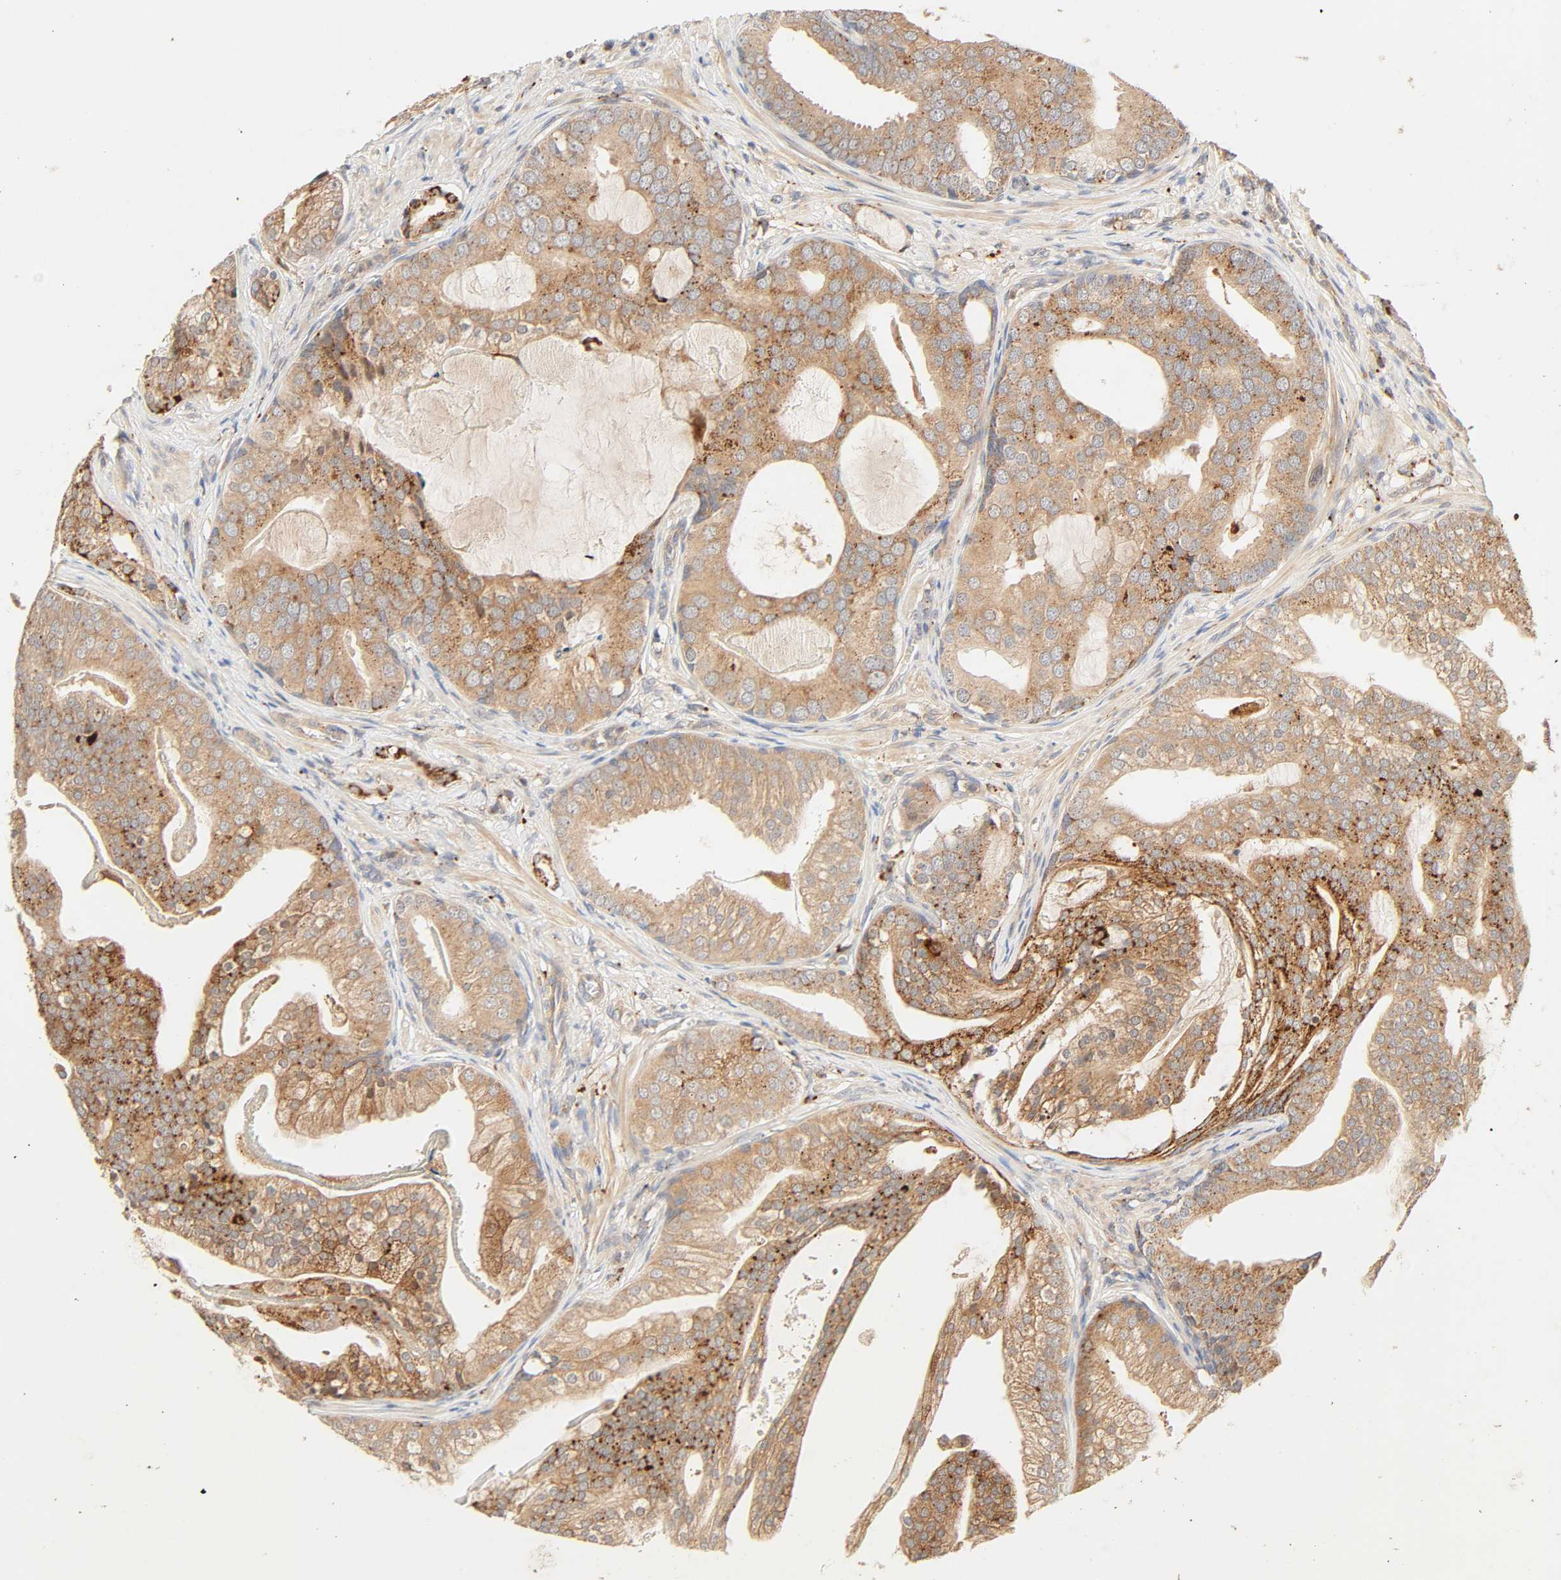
{"staining": {"intensity": "strong", "quantity": ">75%", "location": "cytoplasmic/membranous"}, "tissue": "prostate cancer", "cell_type": "Tumor cells", "image_type": "cancer", "snomed": [{"axis": "morphology", "description": "Adenocarcinoma, Low grade"}, {"axis": "topography", "description": "Prostate"}], "caption": "This micrograph shows prostate adenocarcinoma (low-grade) stained with immunohistochemistry to label a protein in brown. The cytoplasmic/membranous of tumor cells show strong positivity for the protein. Nuclei are counter-stained blue.", "gene": "MAPK6", "patient": {"sex": "male", "age": 58}}